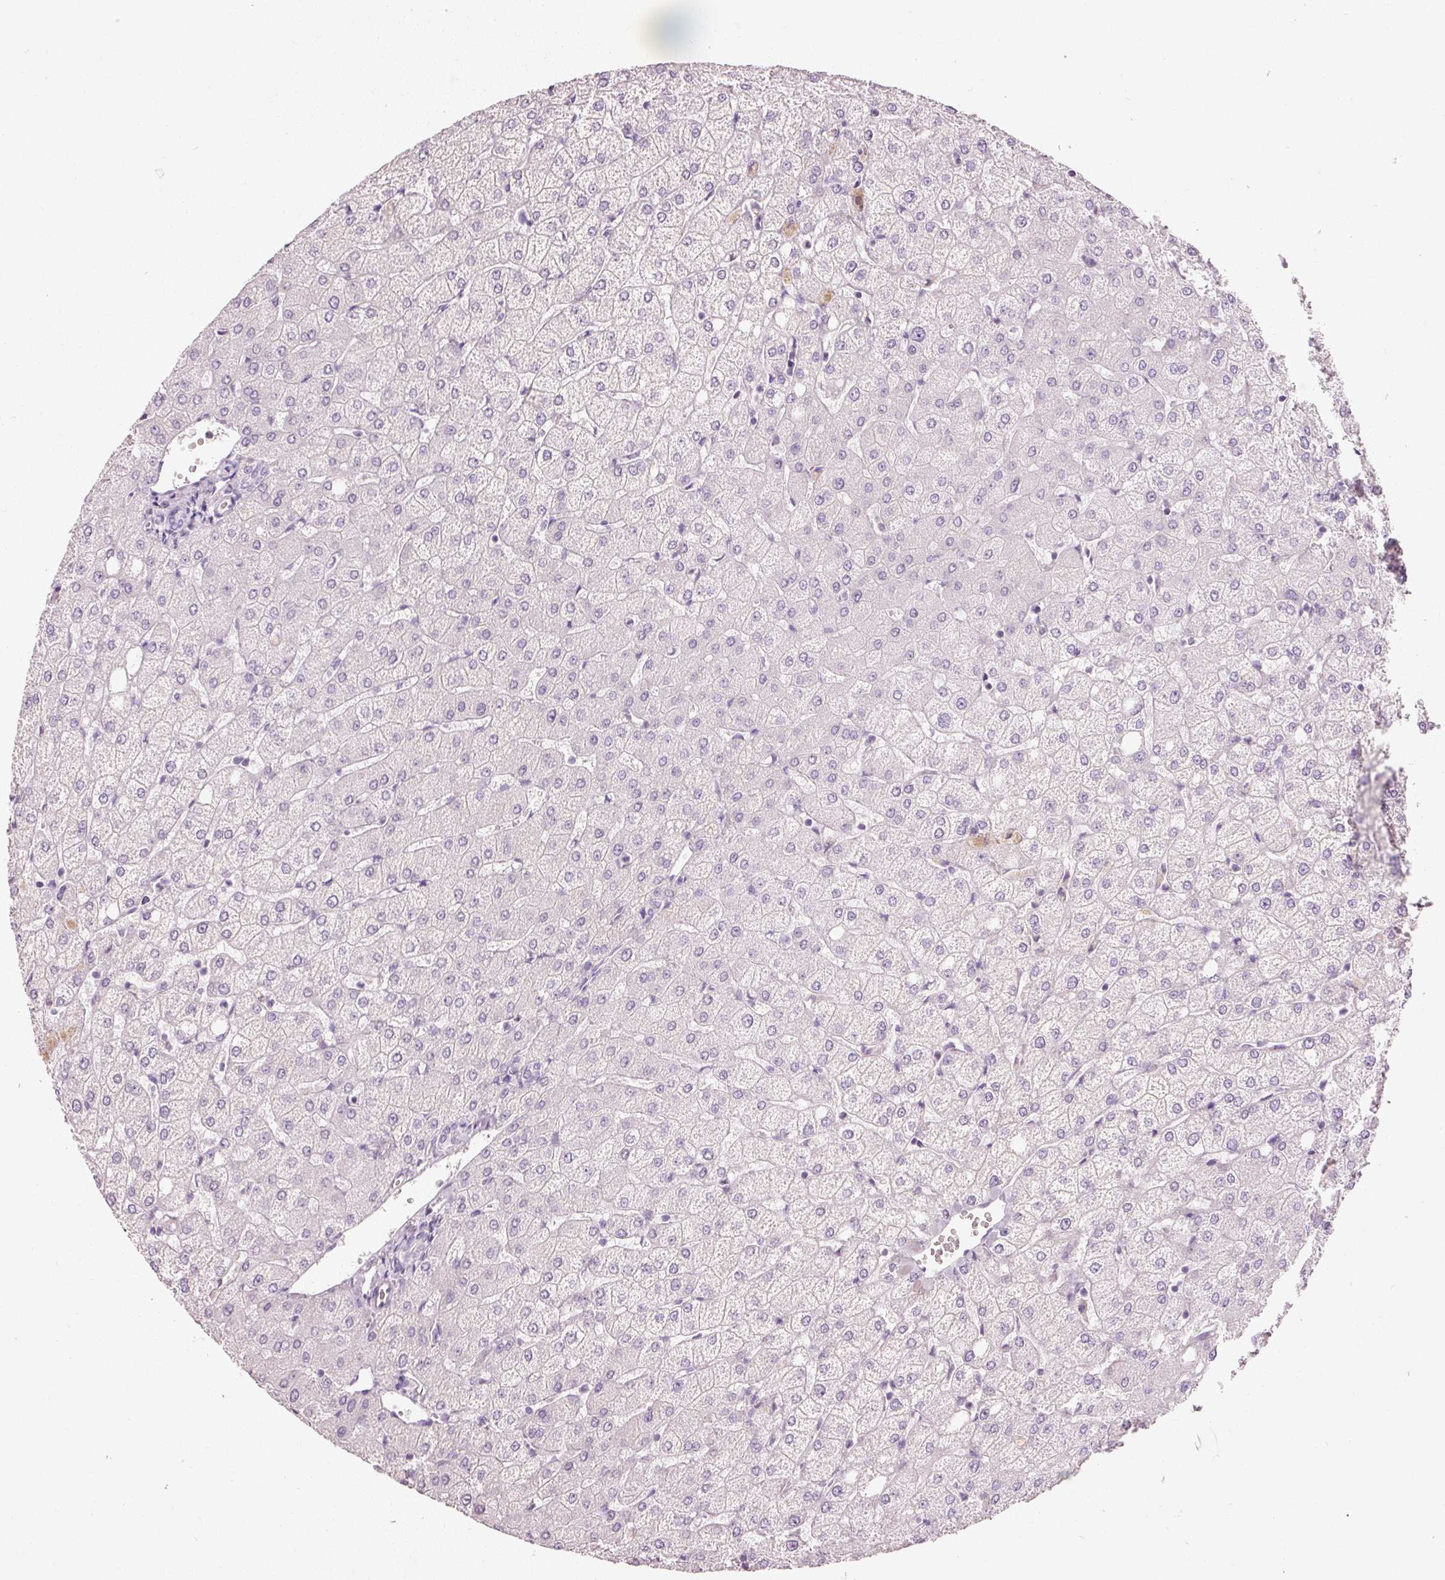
{"staining": {"intensity": "negative", "quantity": "none", "location": "none"}, "tissue": "liver", "cell_type": "Cholangiocytes", "image_type": "normal", "snomed": [{"axis": "morphology", "description": "Normal tissue, NOS"}, {"axis": "topography", "description": "Liver"}], "caption": "High power microscopy micrograph of an IHC image of unremarkable liver, revealing no significant staining in cholangiocytes.", "gene": "MUC5AC", "patient": {"sex": "female", "age": 54}}